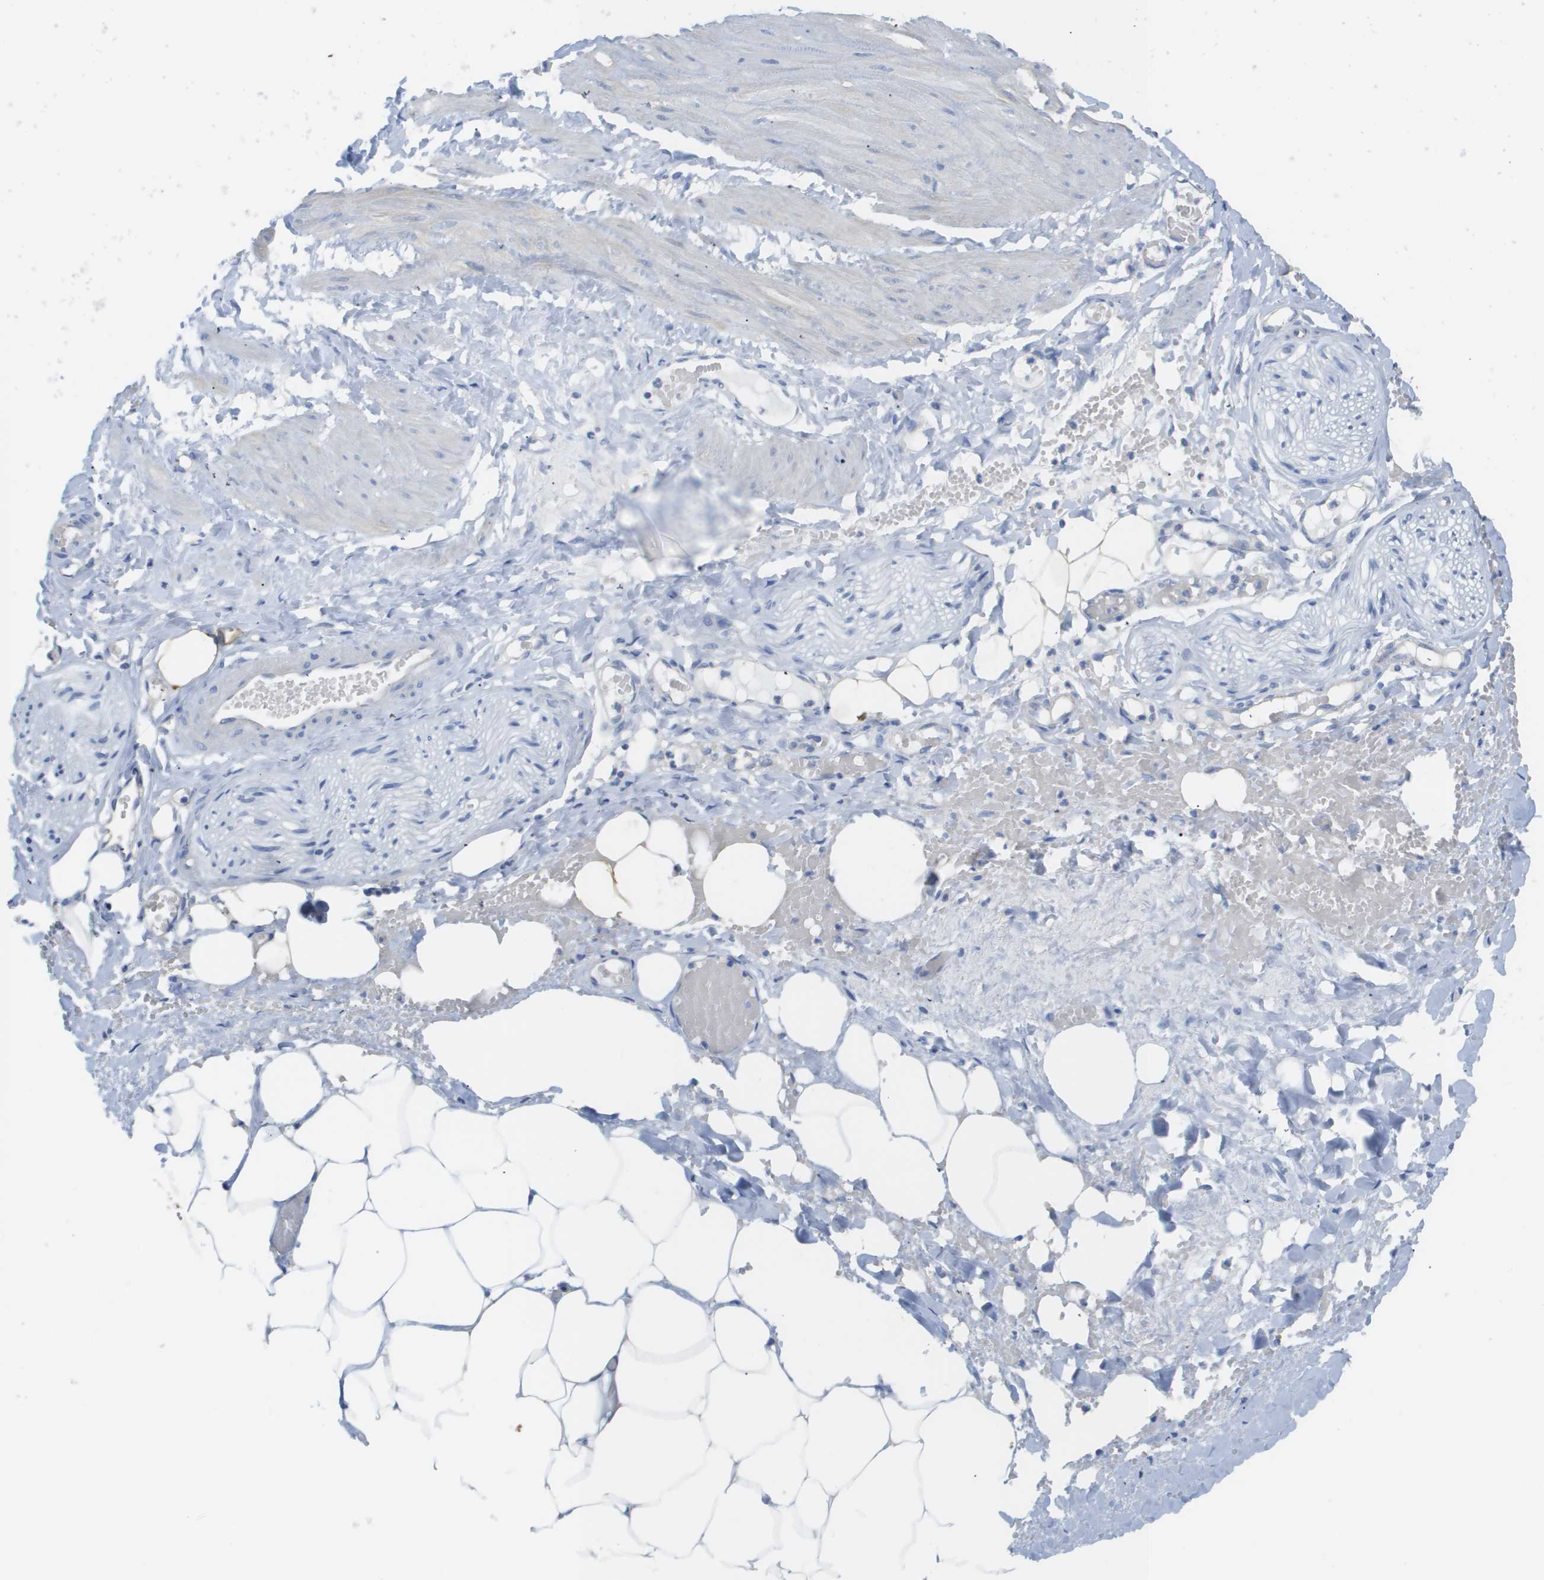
{"staining": {"intensity": "negative", "quantity": "none", "location": "none"}, "tissue": "adipose tissue", "cell_type": "Adipocytes", "image_type": "normal", "snomed": [{"axis": "morphology", "description": "Normal tissue, NOS"}, {"axis": "topography", "description": "Soft tissue"}, {"axis": "topography", "description": "Vascular tissue"}], "caption": "Immunohistochemistry of unremarkable human adipose tissue exhibits no expression in adipocytes.", "gene": "MYL3", "patient": {"sex": "female", "age": 35}}